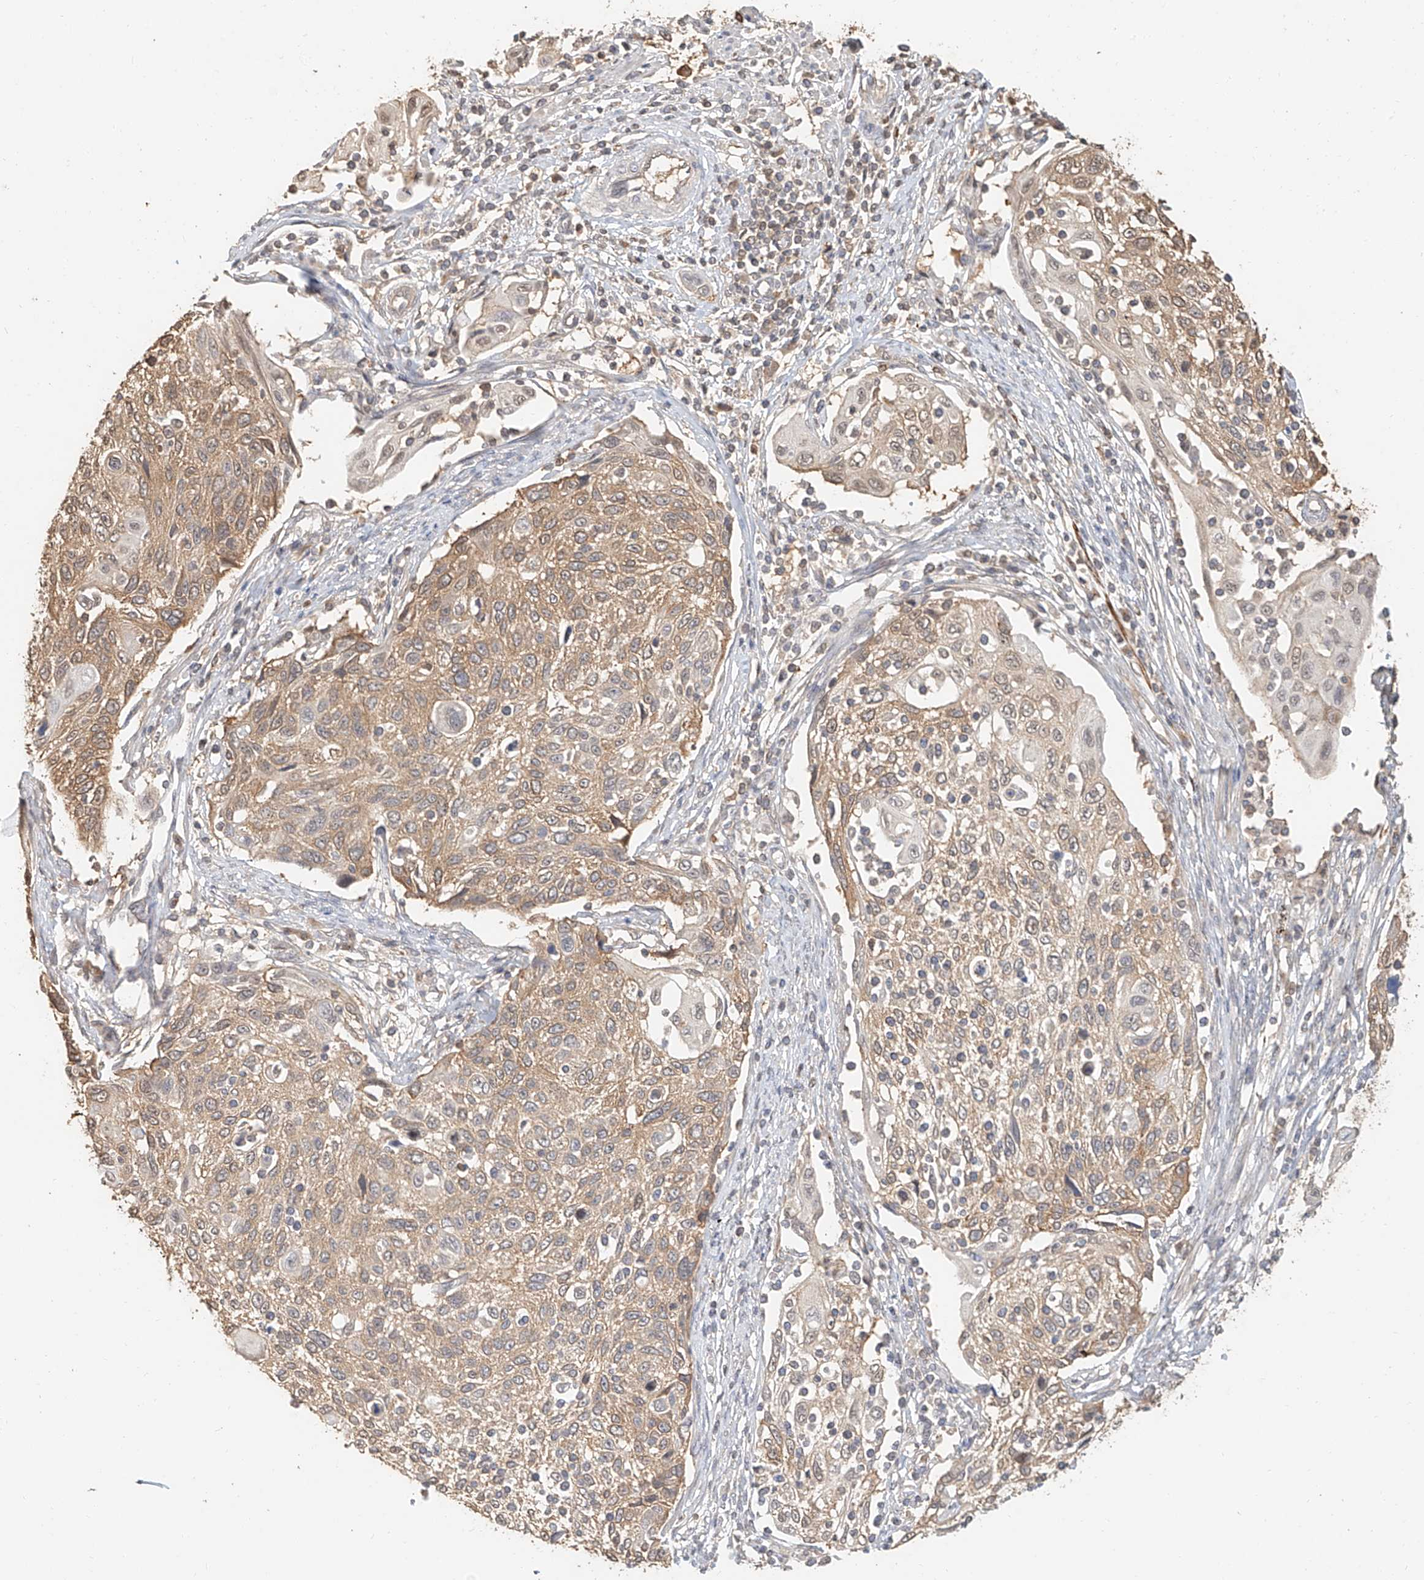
{"staining": {"intensity": "weak", "quantity": ">75%", "location": "cytoplasmic/membranous"}, "tissue": "cervical cancer", "cell_type": "Tumor cells", "image_type": "cancer", "snomed": [{"axis": "morphology", "description": "Squamous cell carcinoma, NOS"}, {"axis": "topography", "description": "Cervix"}], "caption": "Cervical cancer stained with DAB (3,3'-diaminobenzidine) immunohistochemistry exhibits low levels of weak cytoplasmic/membranous expression in approximately >75% of tumor cells. Using DAB (3,3'-diaminobenzidine) (brown) and hematoxylin (blue) stains, captured at high magnification using brightfield microscopy.", "gene": "NAP1L1", "patient": {"sex": "female", "age": 70}}